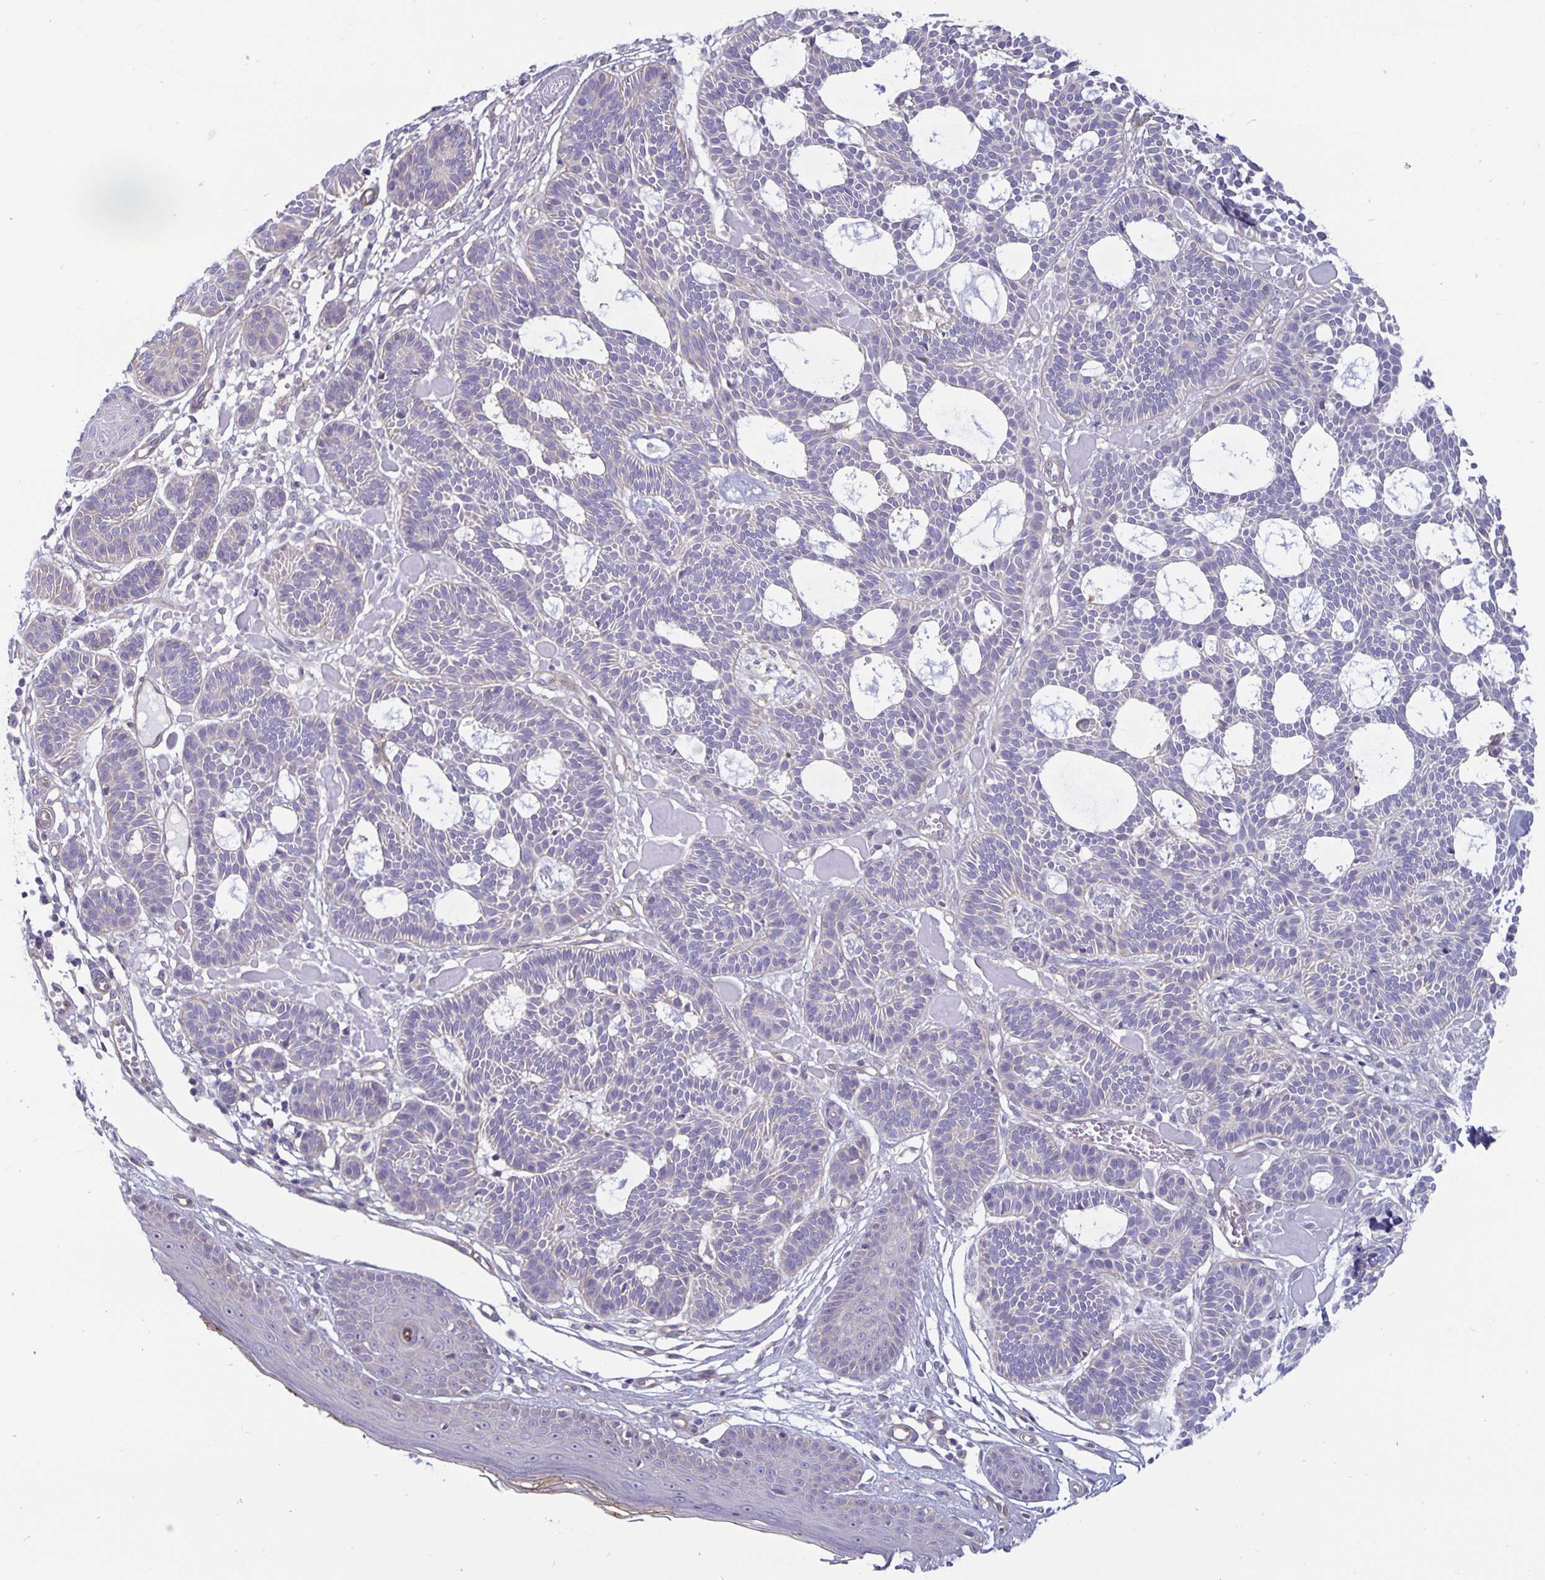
{"staining": {"intensity": "negative", "quantity": "none", "location": "none"}, "tissue": "skin cancer", "cell_type": "Tumor cells", "image_type": "cancer", "snomed": [{"axis": "morphology", "description": "Basal cell carcinoma"}, {"axis": "topography", "description": "Skin"}], "caption": "Immunohistochemistry photomicrograph of skin cancer stained for a protein (brown), which reveals no positivity in tumor cells.", "gene": "PLCB3", "patient": {"sex": "male", "age": 85}}